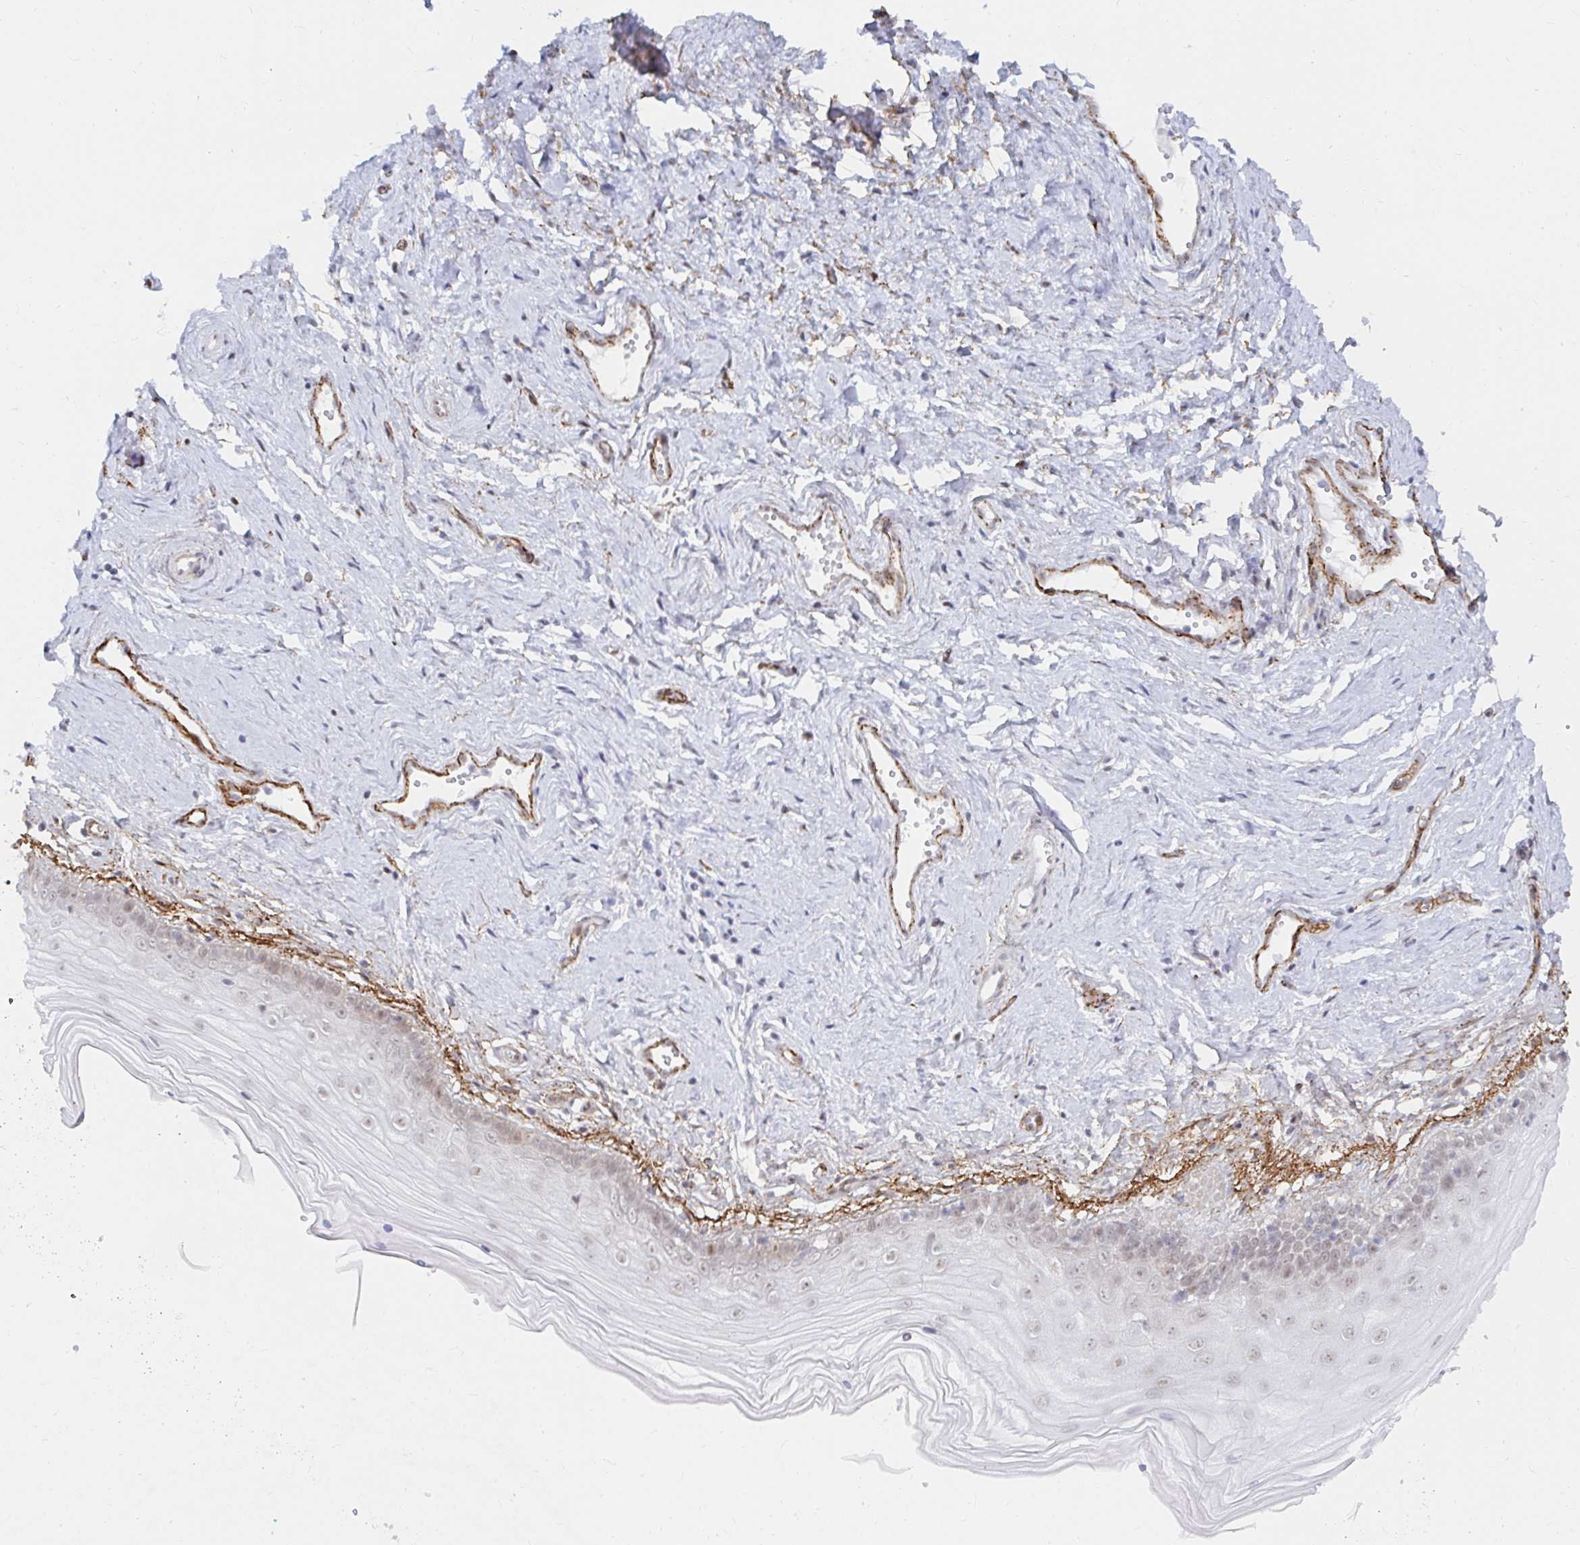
{"staining": {"intensity": "weak", "quantity": "25%-75%", "location": "cytoplasmic/membranous,nuclear"}, "tissue": "vagina", "cell_type": "Squamous epithelial cells", "image_type": "normal", "snomed": [{"axis": "morphology", "description": "Normal tissue, NOS"}, {"axis": "topography", "description": "Vagina"}], "caption": "The micrograph demonstrates a brown stain indicating the presence of a protein in the cytoplasmic/membranous,nuclear of squamous epithelial cells in vagina. (Brightfield microscopy of DAB IHC at high magnification).", "gene": "COL28A1", "patient": {"sex": "female", "age": 38}}